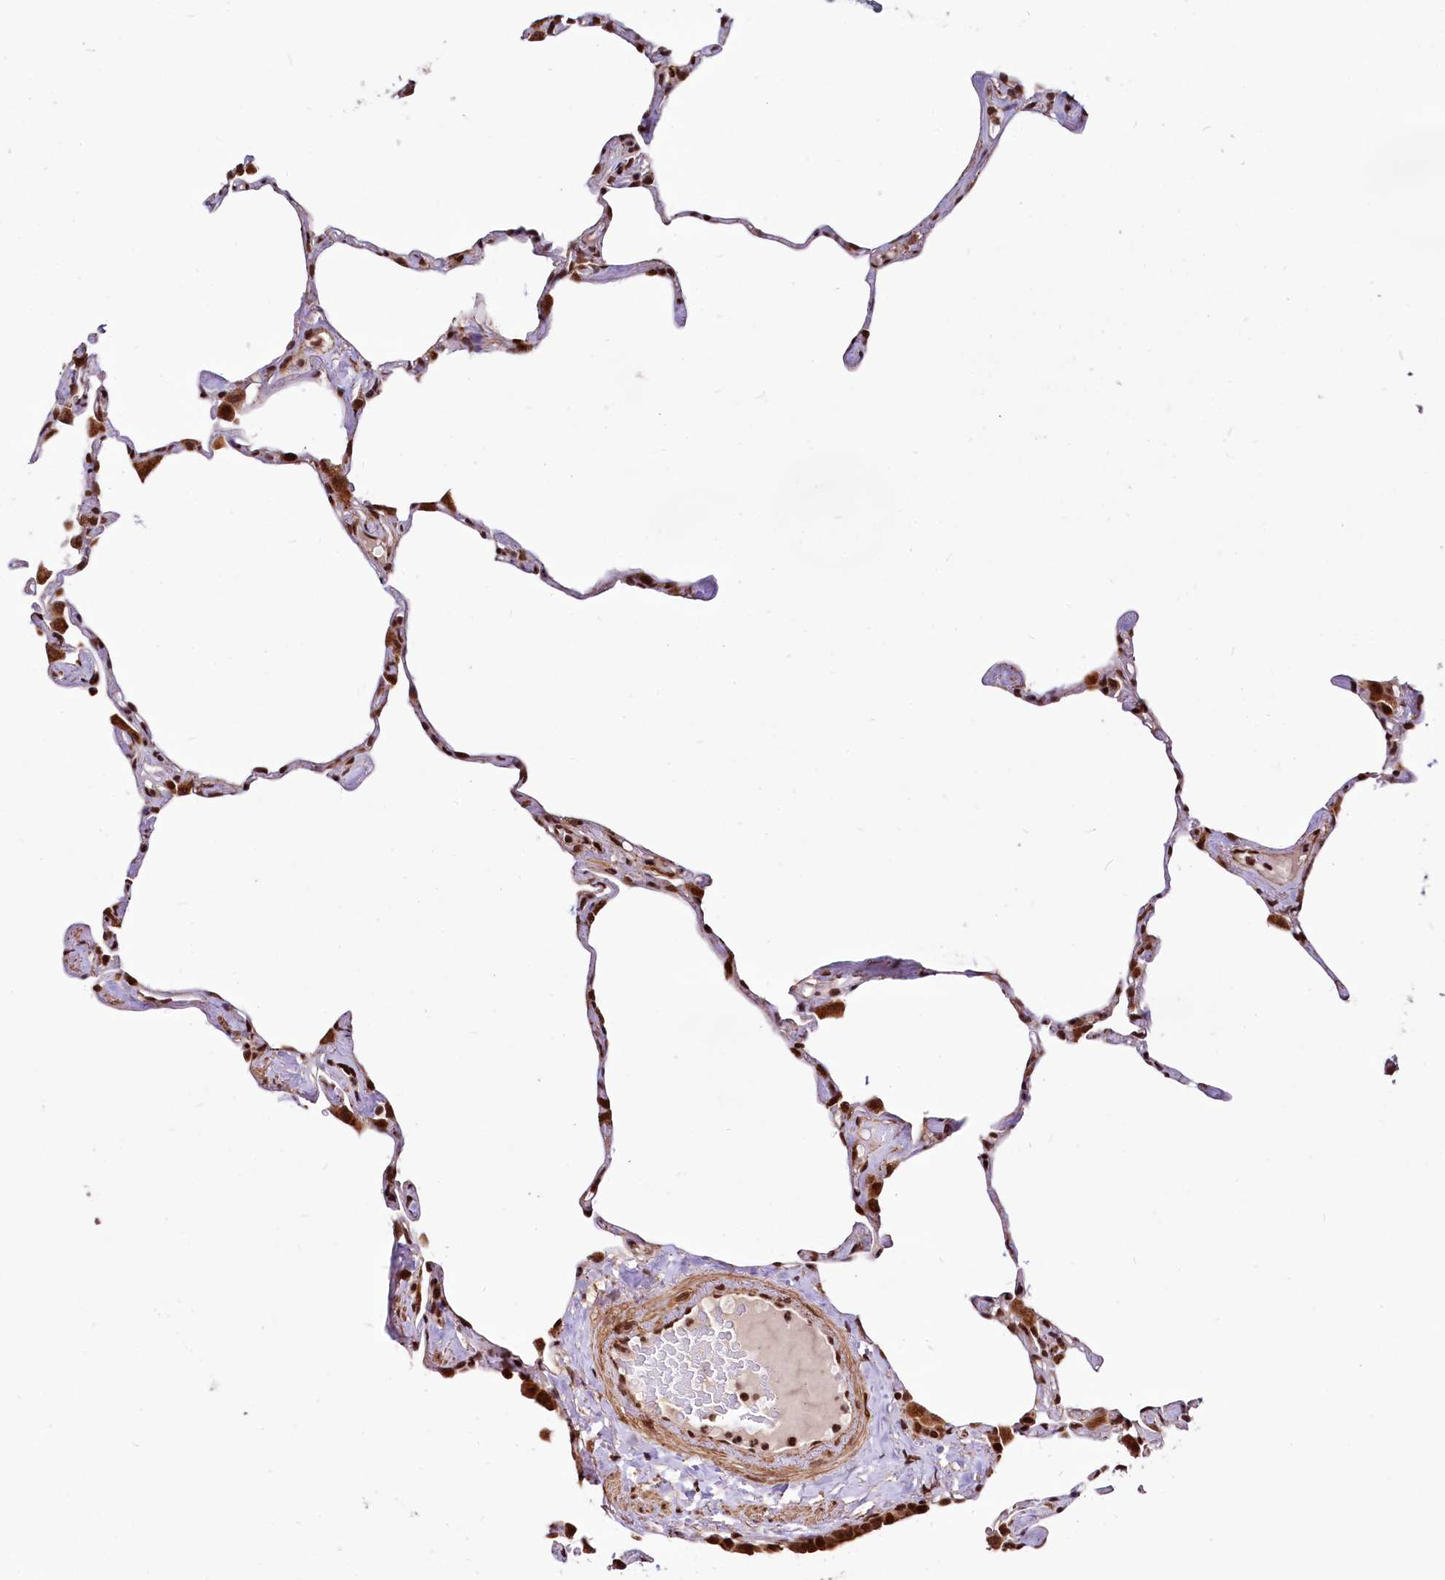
{"staining": {"intensity": "strong", "quantity": "25%-75%", "location": "cytoplasmic/membranous,nuclear"}, "tissue": "lung", "cell_type": "Alveolar cells", "image_type": "normal", "snomed": [{"axis": "morphology", "description": "Normal tissue, NOS"}, {"axis": "topography", "description": "Lung"}], "caption": "Alveolar cells show strong cytoplasmic/membranous,nuclear staining in approximately 25%-75% of cells in benign lung.", "gene": "PDS5B", "patient": {"sex": "male", "age": 65}}